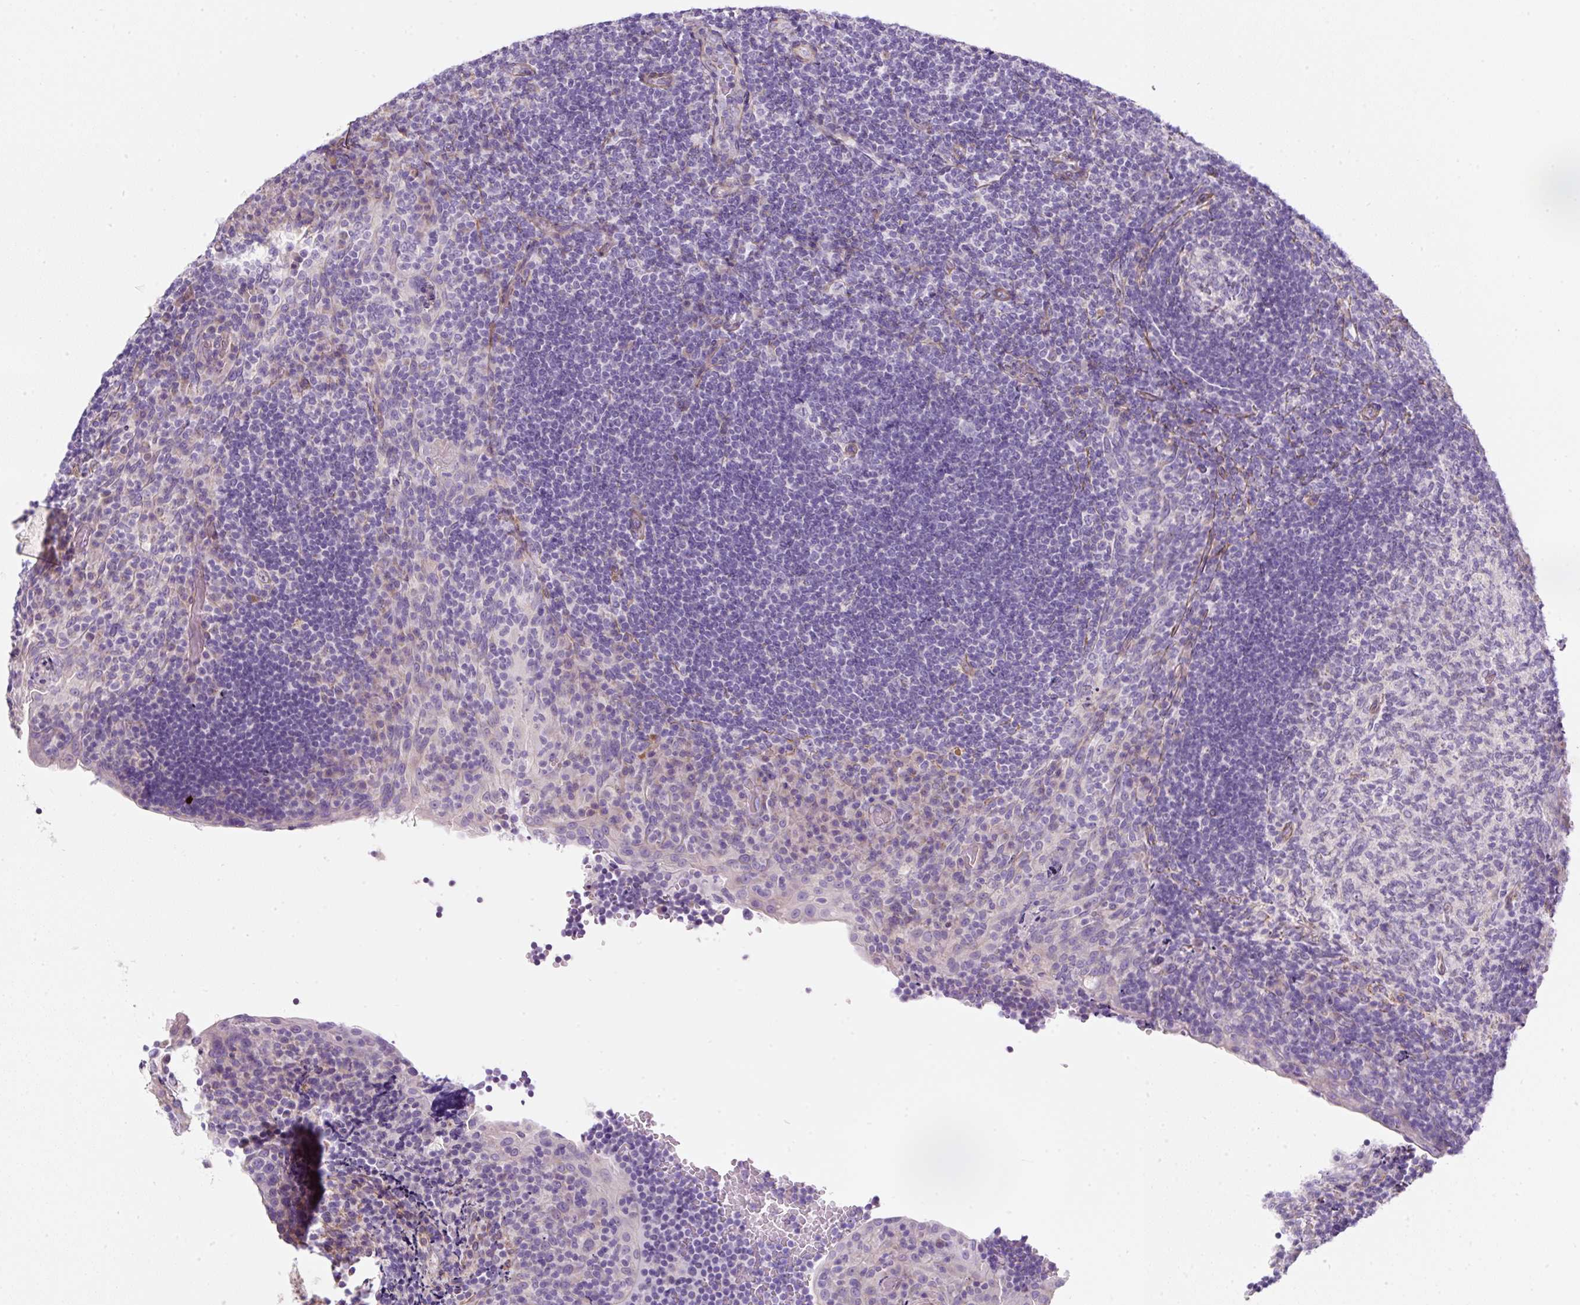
{"staining": {"intensity": "weak", "quantity": "<25%", "location": "cytoplasmic/membranous"}, "tissue": "tonsil", "cell_type": "Germinal center cells", "image_type": "normal", "snomed": [{"axis": "morphology", "description": "Normal tissue, NOS"}, {"axis": "topography", "description": "Tonsil"}], "caption": "High magnification brightfield microscopy of benign tonsil stained with DAB (brown) and counterstained with hematoxylin (blue): germinal center cells show no significant expression.", "gene": "ERAP2", "patient": {"sex": "male", "age": 17}}